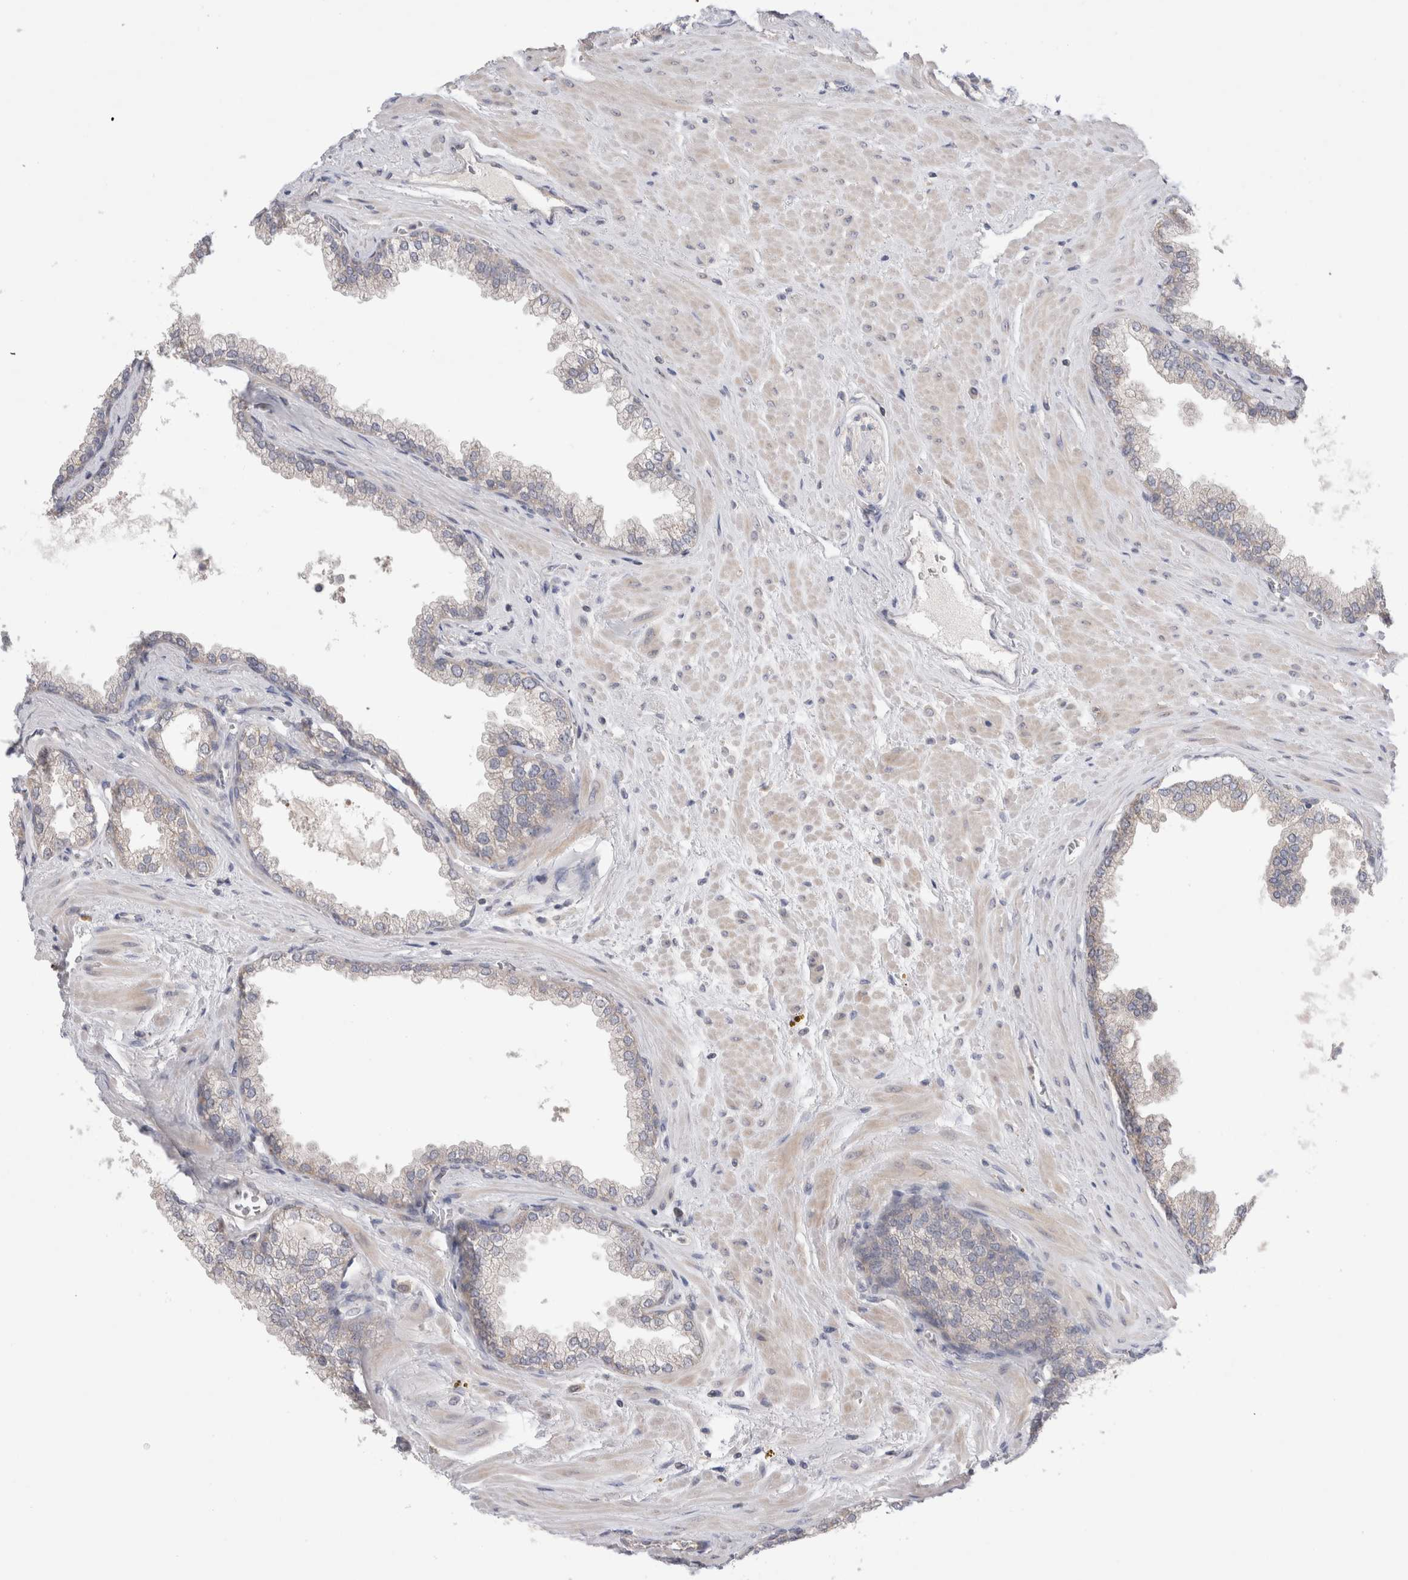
{"staining": {"intensity": "negative", "quantity": "none", "location": "none"}, "tissue": "prostate cancer", "cell_type": "Tumor cells", "image_type": "cancer", "snomed": [{"axis": "morphology", "description": "Adenocarcinoma, Low grade"}, {"axis": "topography", "description": "Prostate"}], "caption": "The photomicrograph demonstrates no significant staining in tumor cells of prostate low-grade adenocarcinoma. The staining was performed using DAB (3,3'-diaminobenzidine) to visualize the protein expression in brown, while the nuclei were stained in blue with hematoxylin (Magnification: 20x).", "gene": "IFT74", "patient": {"sex": "male", "age": 71}}